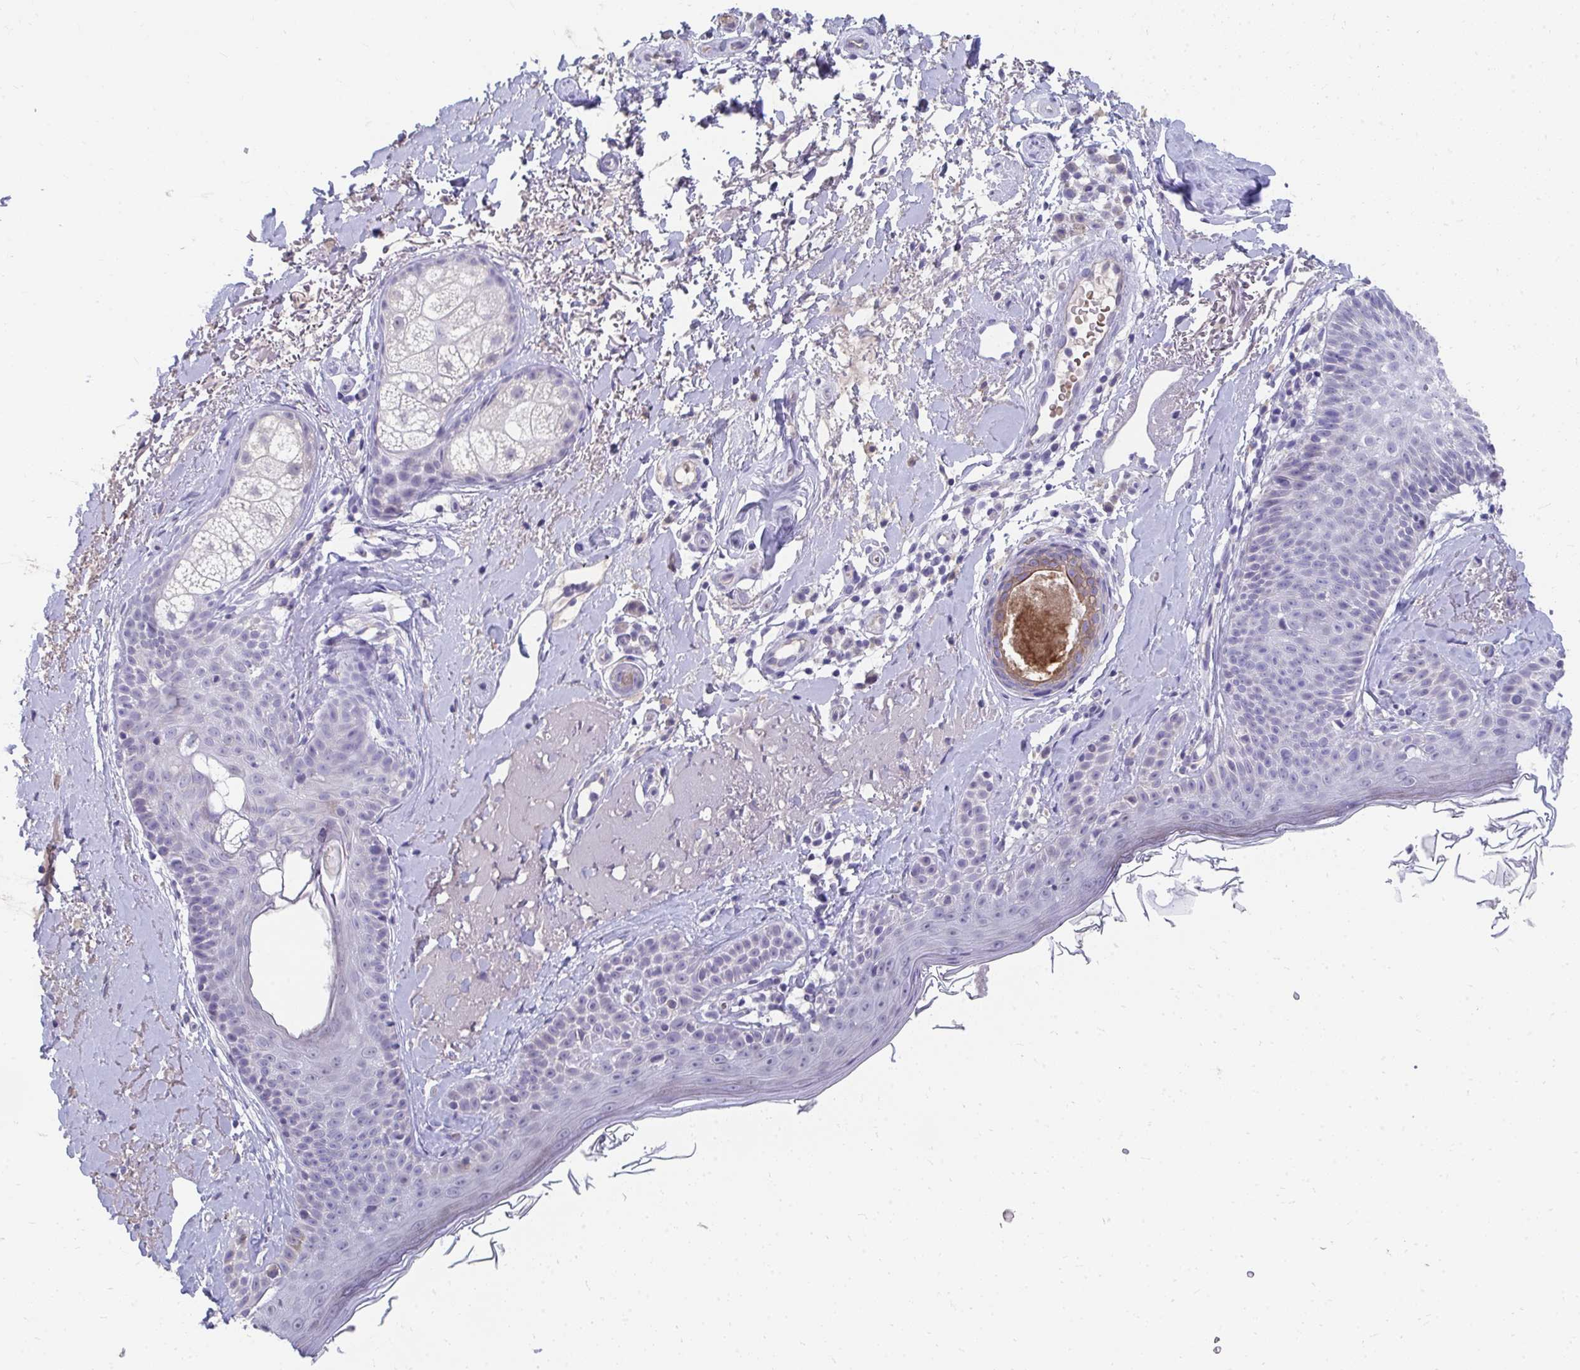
{"staining": {"intensity": "negative", "quantity": "none", "location": "none"}, "tissue": "skin", "cell_type": "Fibroblasts", "image_type": "normal", "snomed": [{"axis": "morphology", "description": "Normal tissue, NOS"}, {"axis": "topography", "description": "Skin"}], "caption": "The micrograph displays no staining of fibroblasts in unremarkable skin.", "gene": "TMPRSS2", "patient": {"sex": "male", "age": 73}}